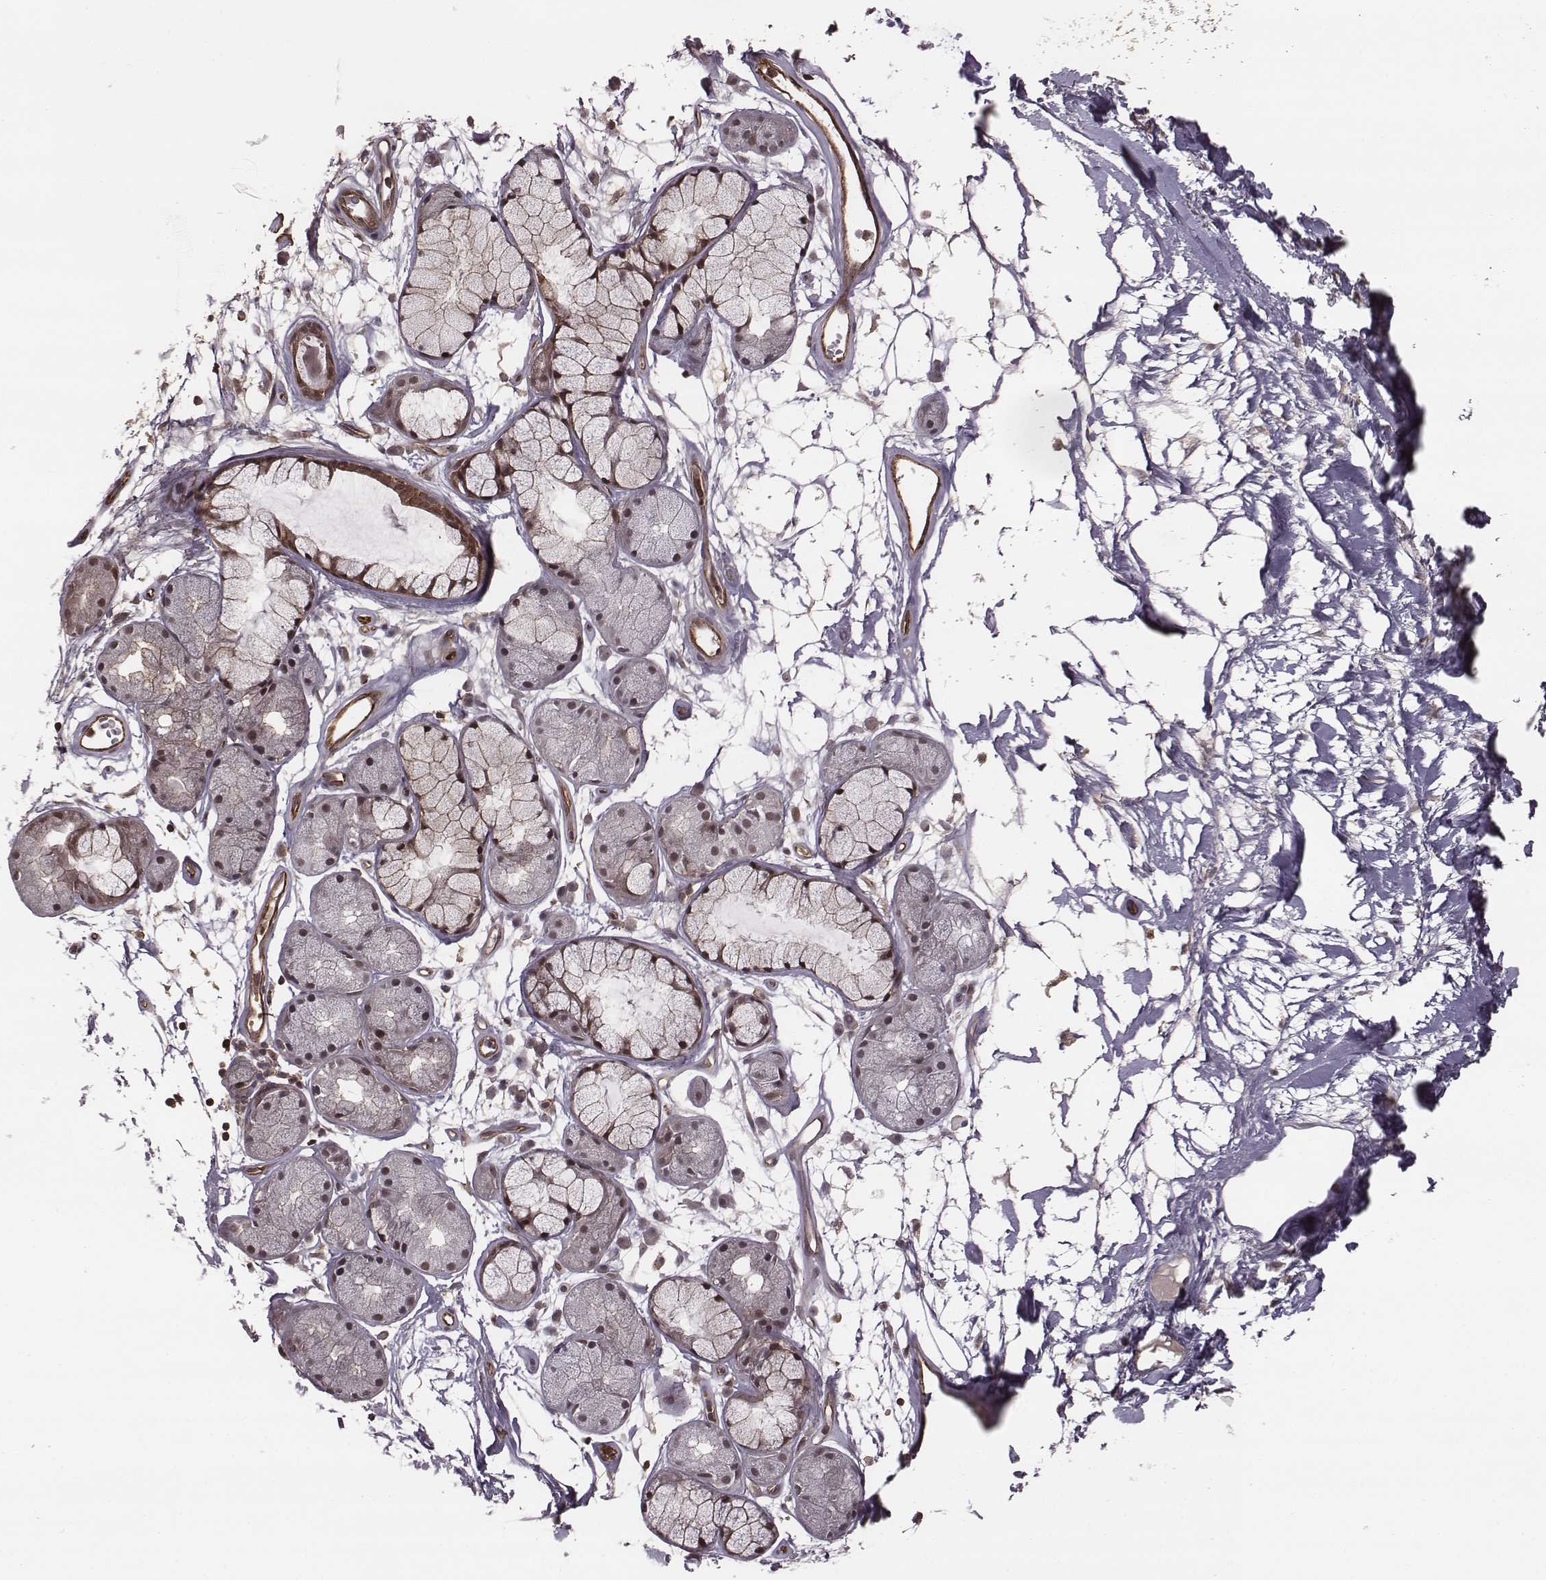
{"staining": {"intensity": "negative", "quantity": "none", "location": "none"}, "tissue": "soft tissue", "cell_type": "Chondrocytes", "image_type": "normal", "snomed": [{"axis": "morphology", "description": "Normal tissue, NOS"}, {"axis": "morphology", "description": "Squamous cell carcinoma, NOS"}, {"axis": "topography", "description": "Cartilage tissue"}, {"axis": "topography", "description": "Lung"}], "caption": "Chondrocytes show no significant protein expression in benign soft tissue. (DAB (3,3'-diaminobenzidine) immunohistochemistry (IHC), high magnification).", "gene": "RPL3", "patient": {"sex": "male", "age": 66}}